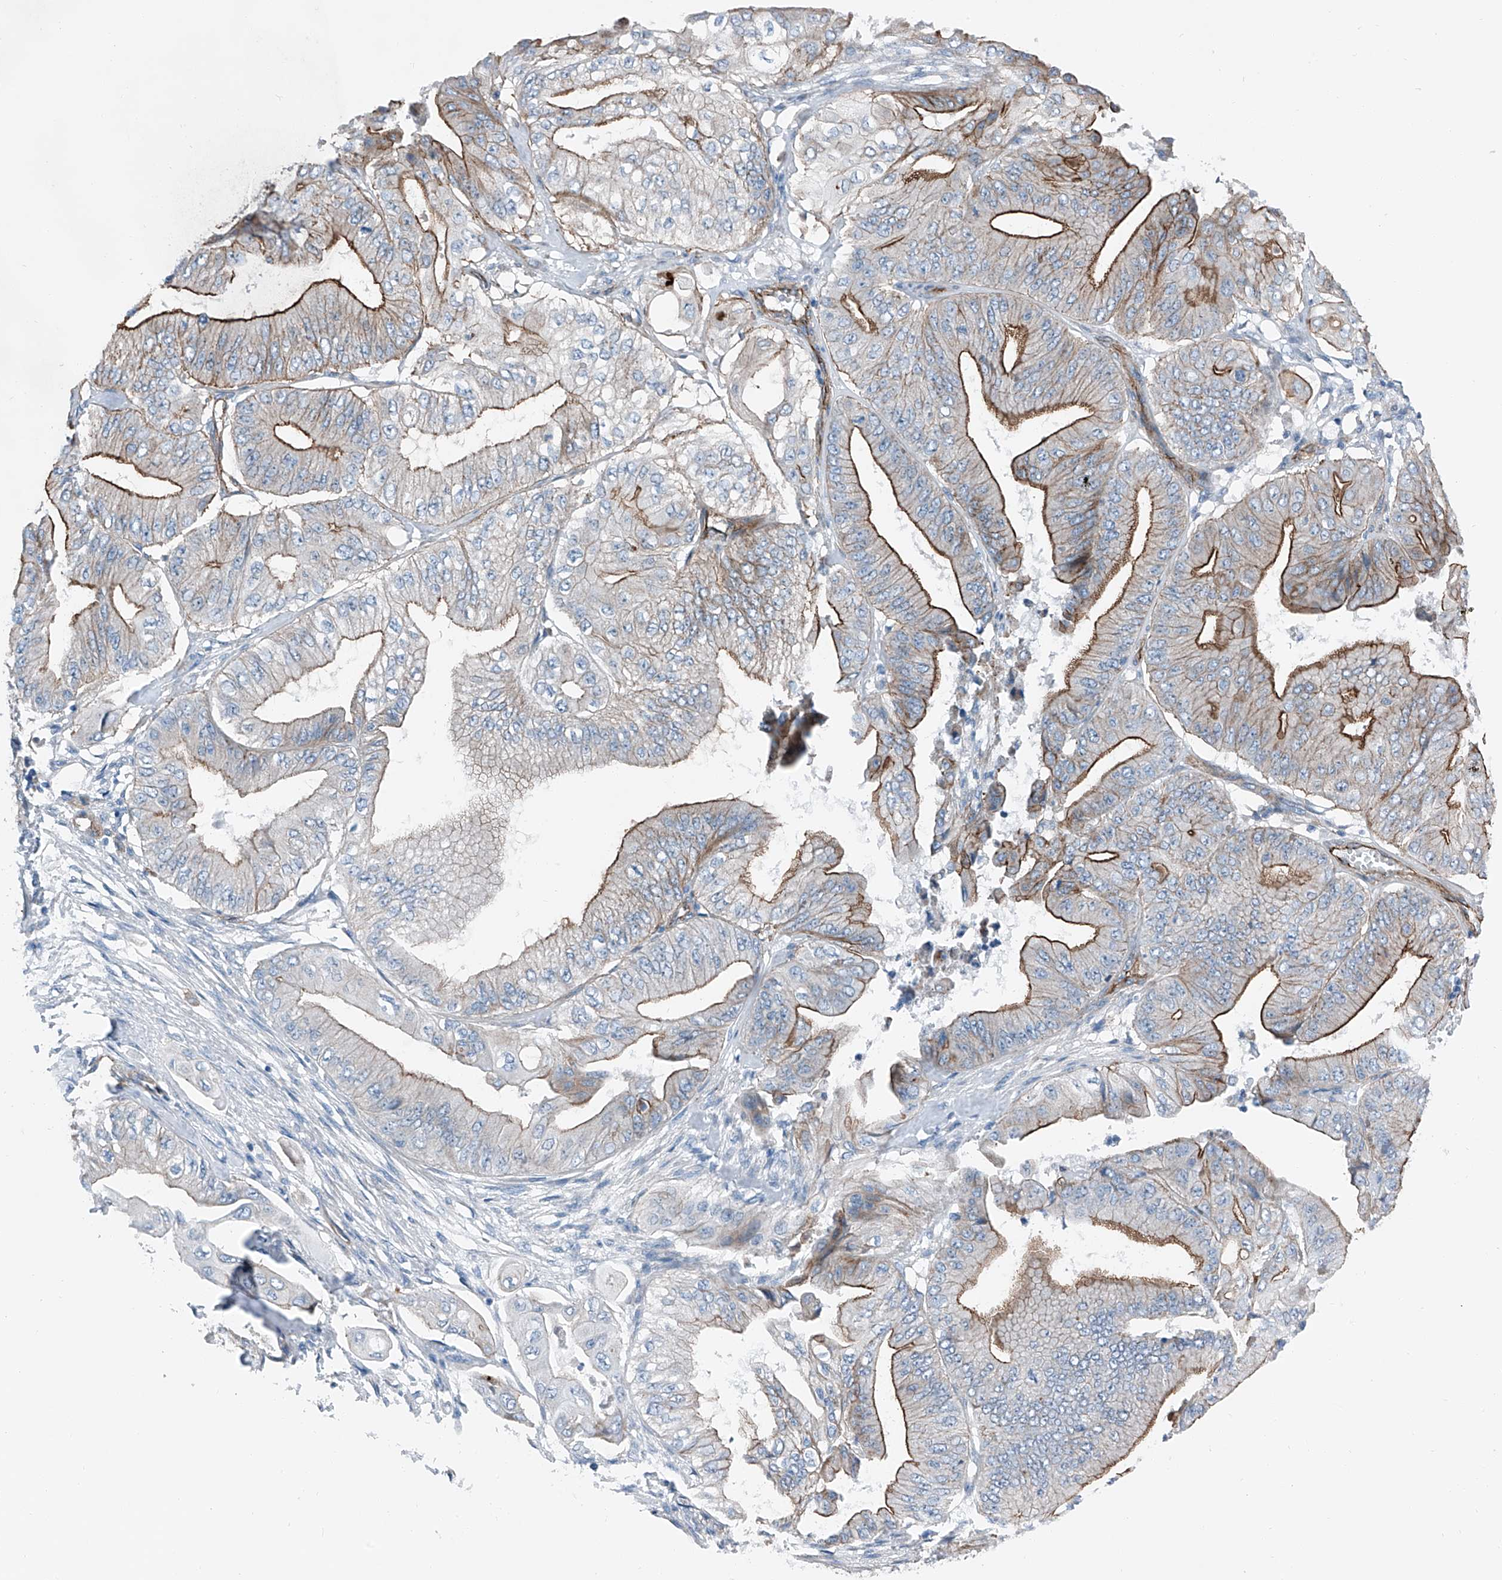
{"staining": {"intensity": "strong", "quantity": "25%-75%", "location": "cytoplasmic/membranous"}, "tissue": "pancreatic cancer", "cell_type": "Tumor cells", "image_type": "cancer", "snomed": [{"axis": "morphology", "description": "Adenocarcinoma, NOS"}, {"axis": "topography", "description": "Pancreas"}], "caption": "Immunohistochemical staining of adenocarcinoma (pancreatic) displays high levels of strong cytoplasmic/membranous protein positivity in approximately 25%-75% of tumor cells. Ihc stains the protein of interest in brown and the nuclei are stained blue.", "gene": "THEMIS2", "patient": {"sex": "female", "age": 77}}